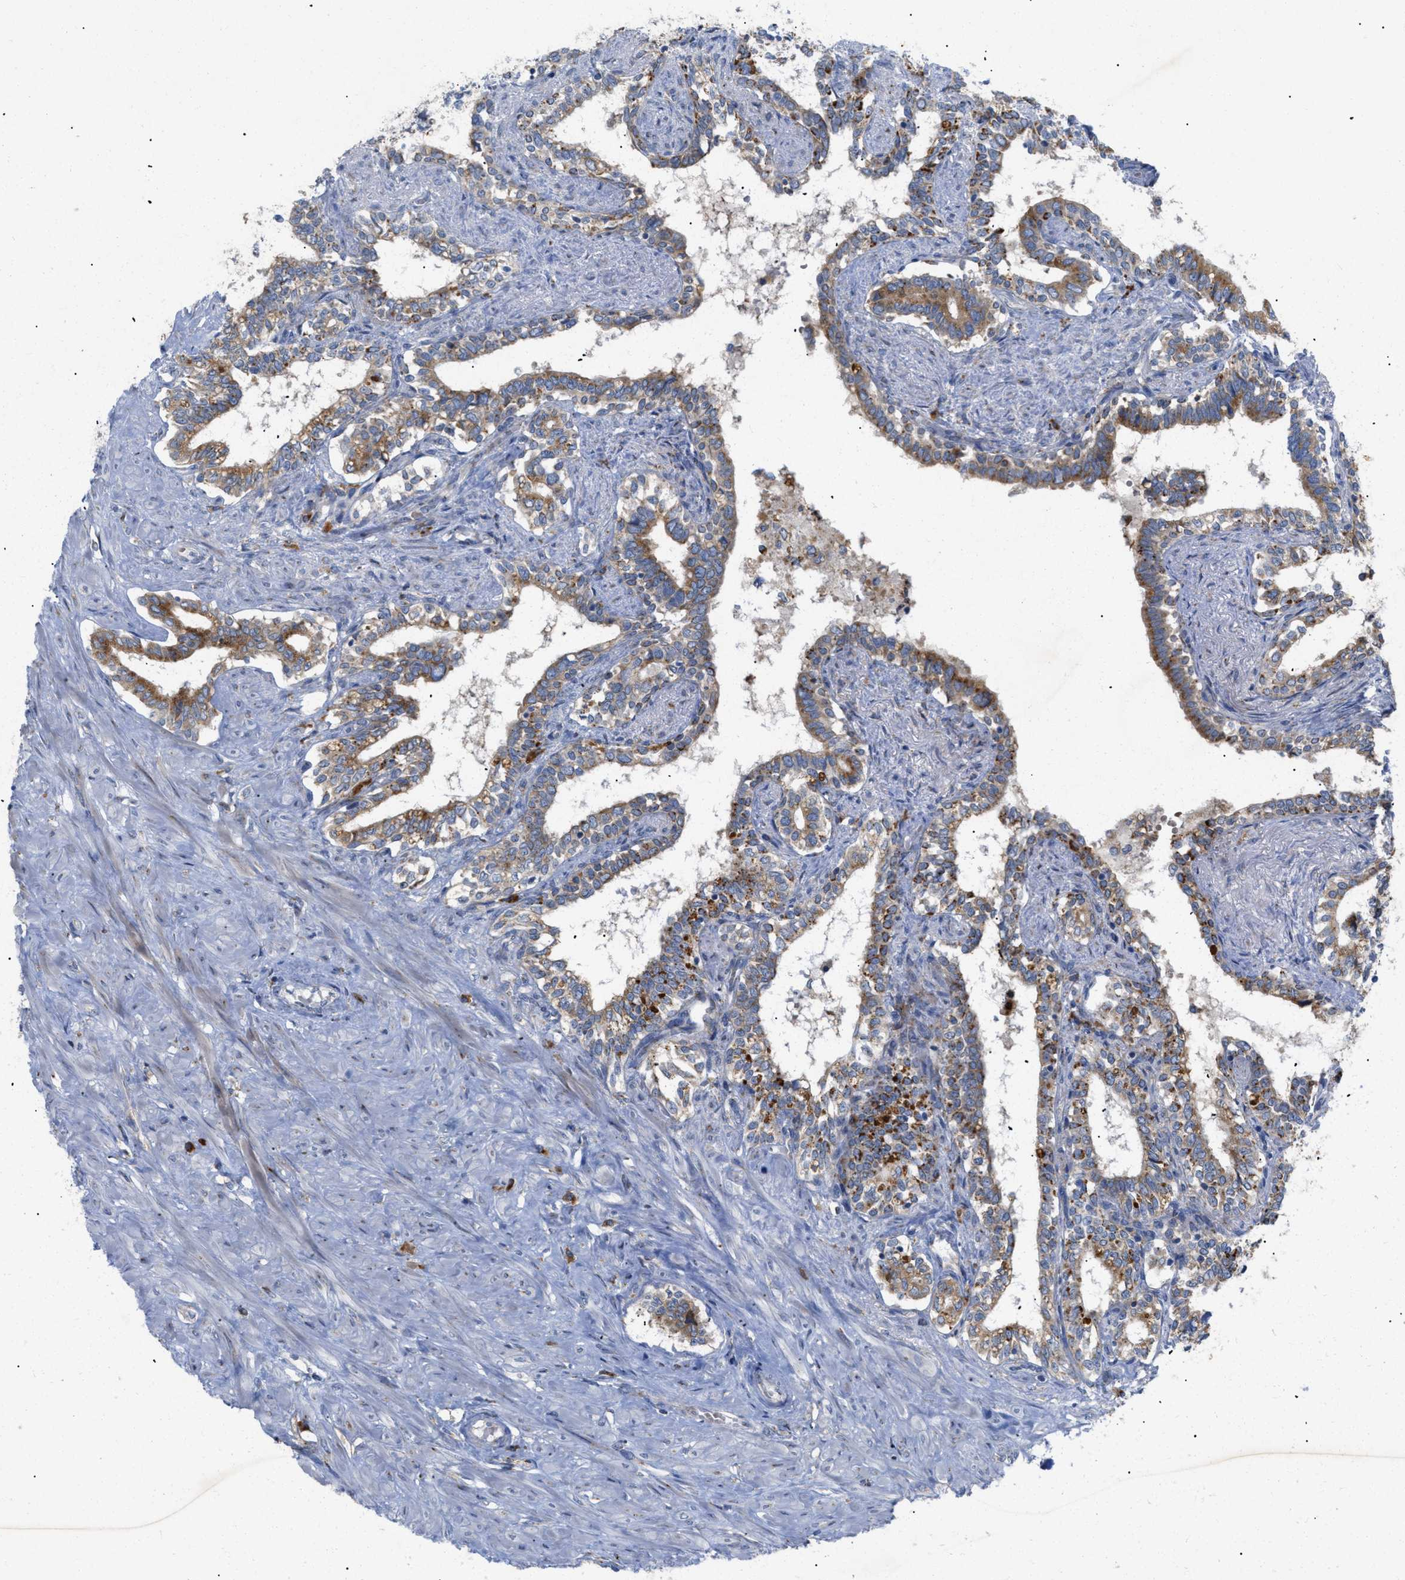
{"staining": {"intensity": "moderate", "quantity": ">75%", "location": "cytoplasmic/membranous"}, "tissue": "seminal vesicle", "cell_type": "Glandular cells", "image_type": "normal", "snomed": [{"axis": "morphology", "description": "Normal tissue, NOS"}, {"axis": "morphology", "description": "Adenocarcinoma, High grade"}, {"axis": "topography", "description": "Prostate"}, {"axis": "topography", "description": "Seminal veicle"}], "caption": "Immunohistochemistry (IHC) histopathology image of unremarkable human seminal vesicle stained for a protein (brown), which demonstrates medium levels of moderate cytoplasmic/membranous expression in about >75% of glandular cells.", "gene": "SLC50A1", "patient": {"sex": "male", "age": 55}}